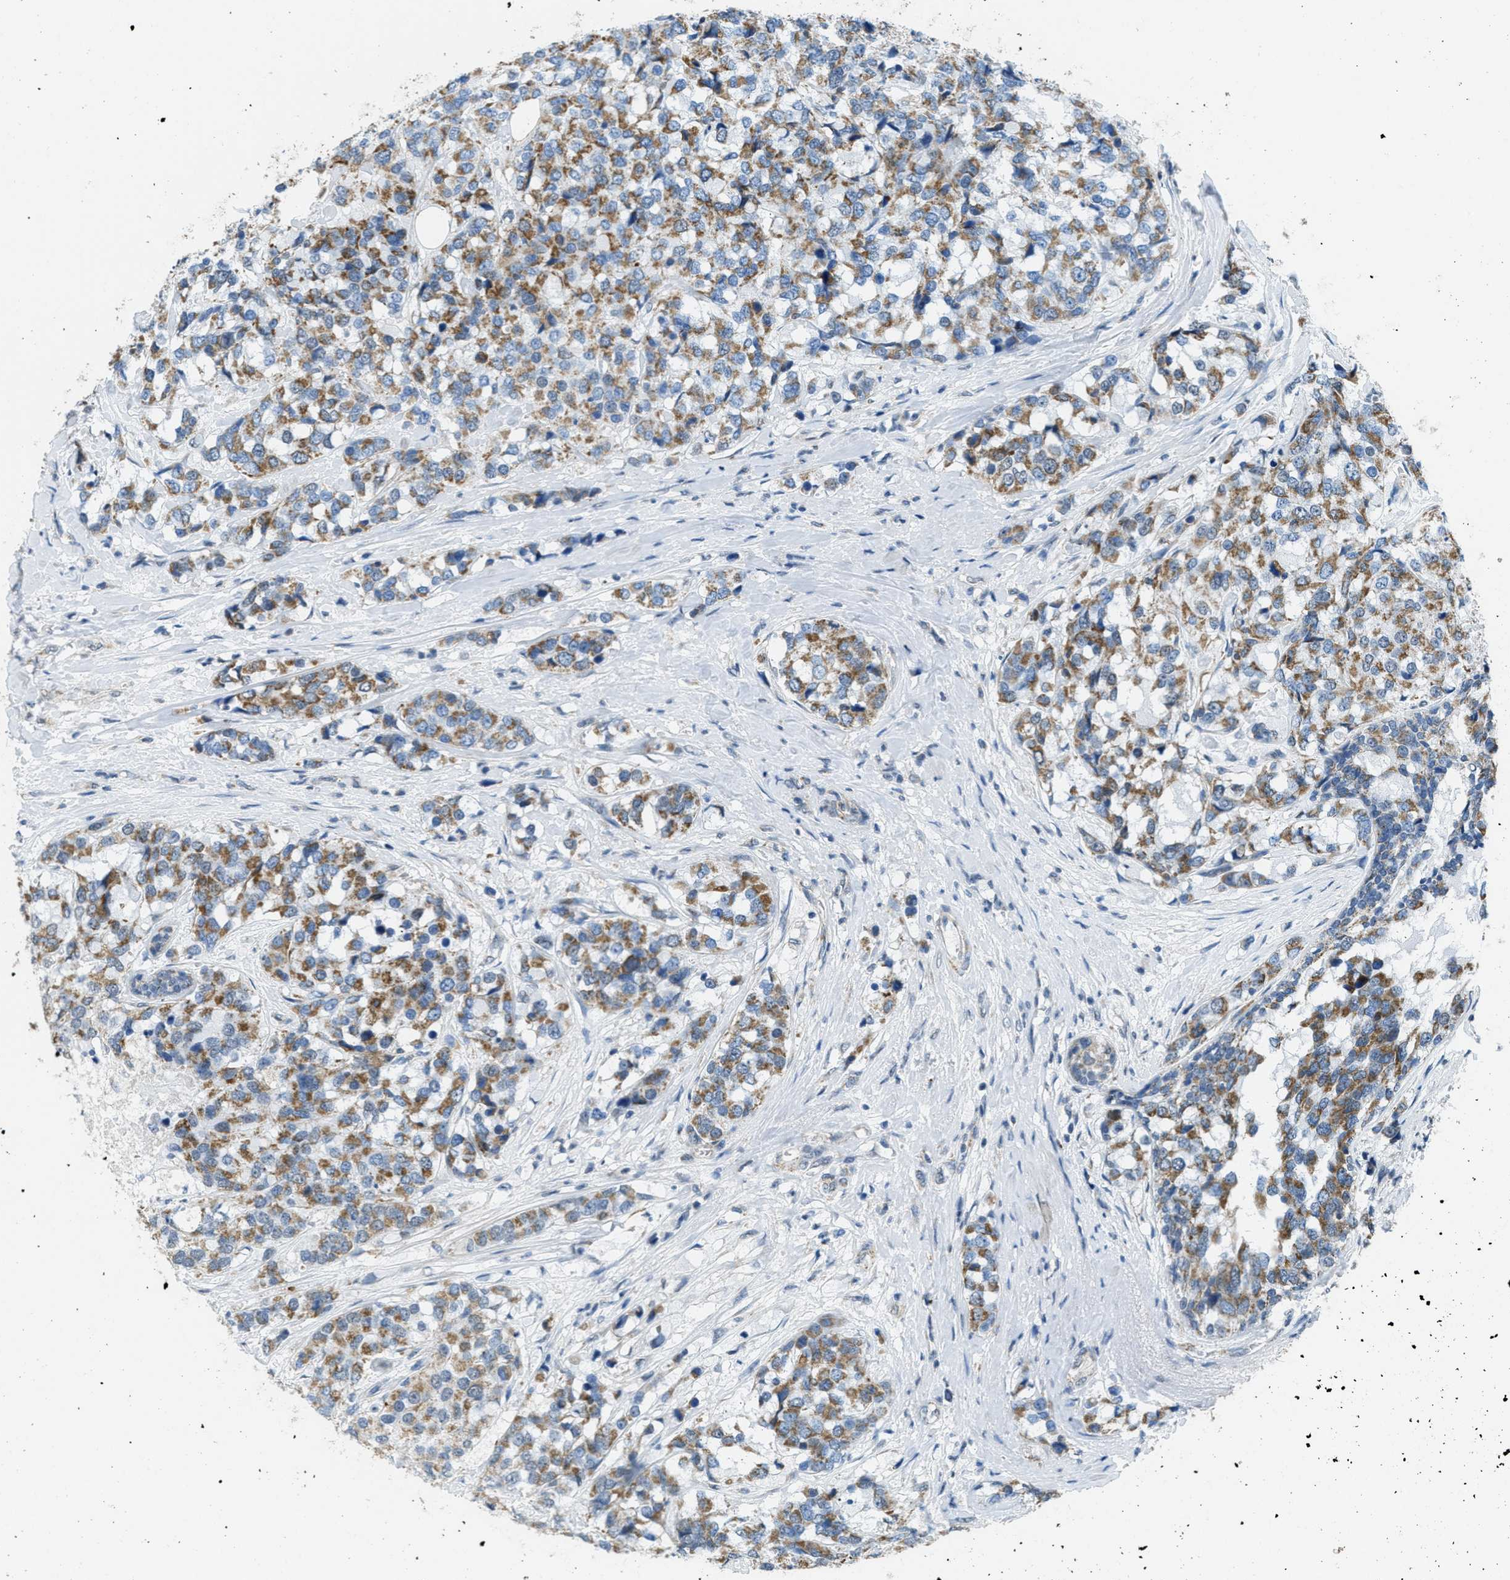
{"staining": {"intensity": "moderate", "quantity": ">75%", "location": "cytoplasmic/membranous"}, "tissue": "breast cancer", "cell_type": "Tumor cells", "image_type": "cancer", "snomed": [{"axis": "morphology", "description": "Lobular carcinoma"}, {"axis": "topography", "description": "Breast"}], "caption": "Breast cancer tissue displays moderate cytoplasmic/membranous staining in about >75% of tumor cells, visualized by immunohistochemistry.", "gene": "TOMM70", "patient": {"sex": "female", "age": 59}}